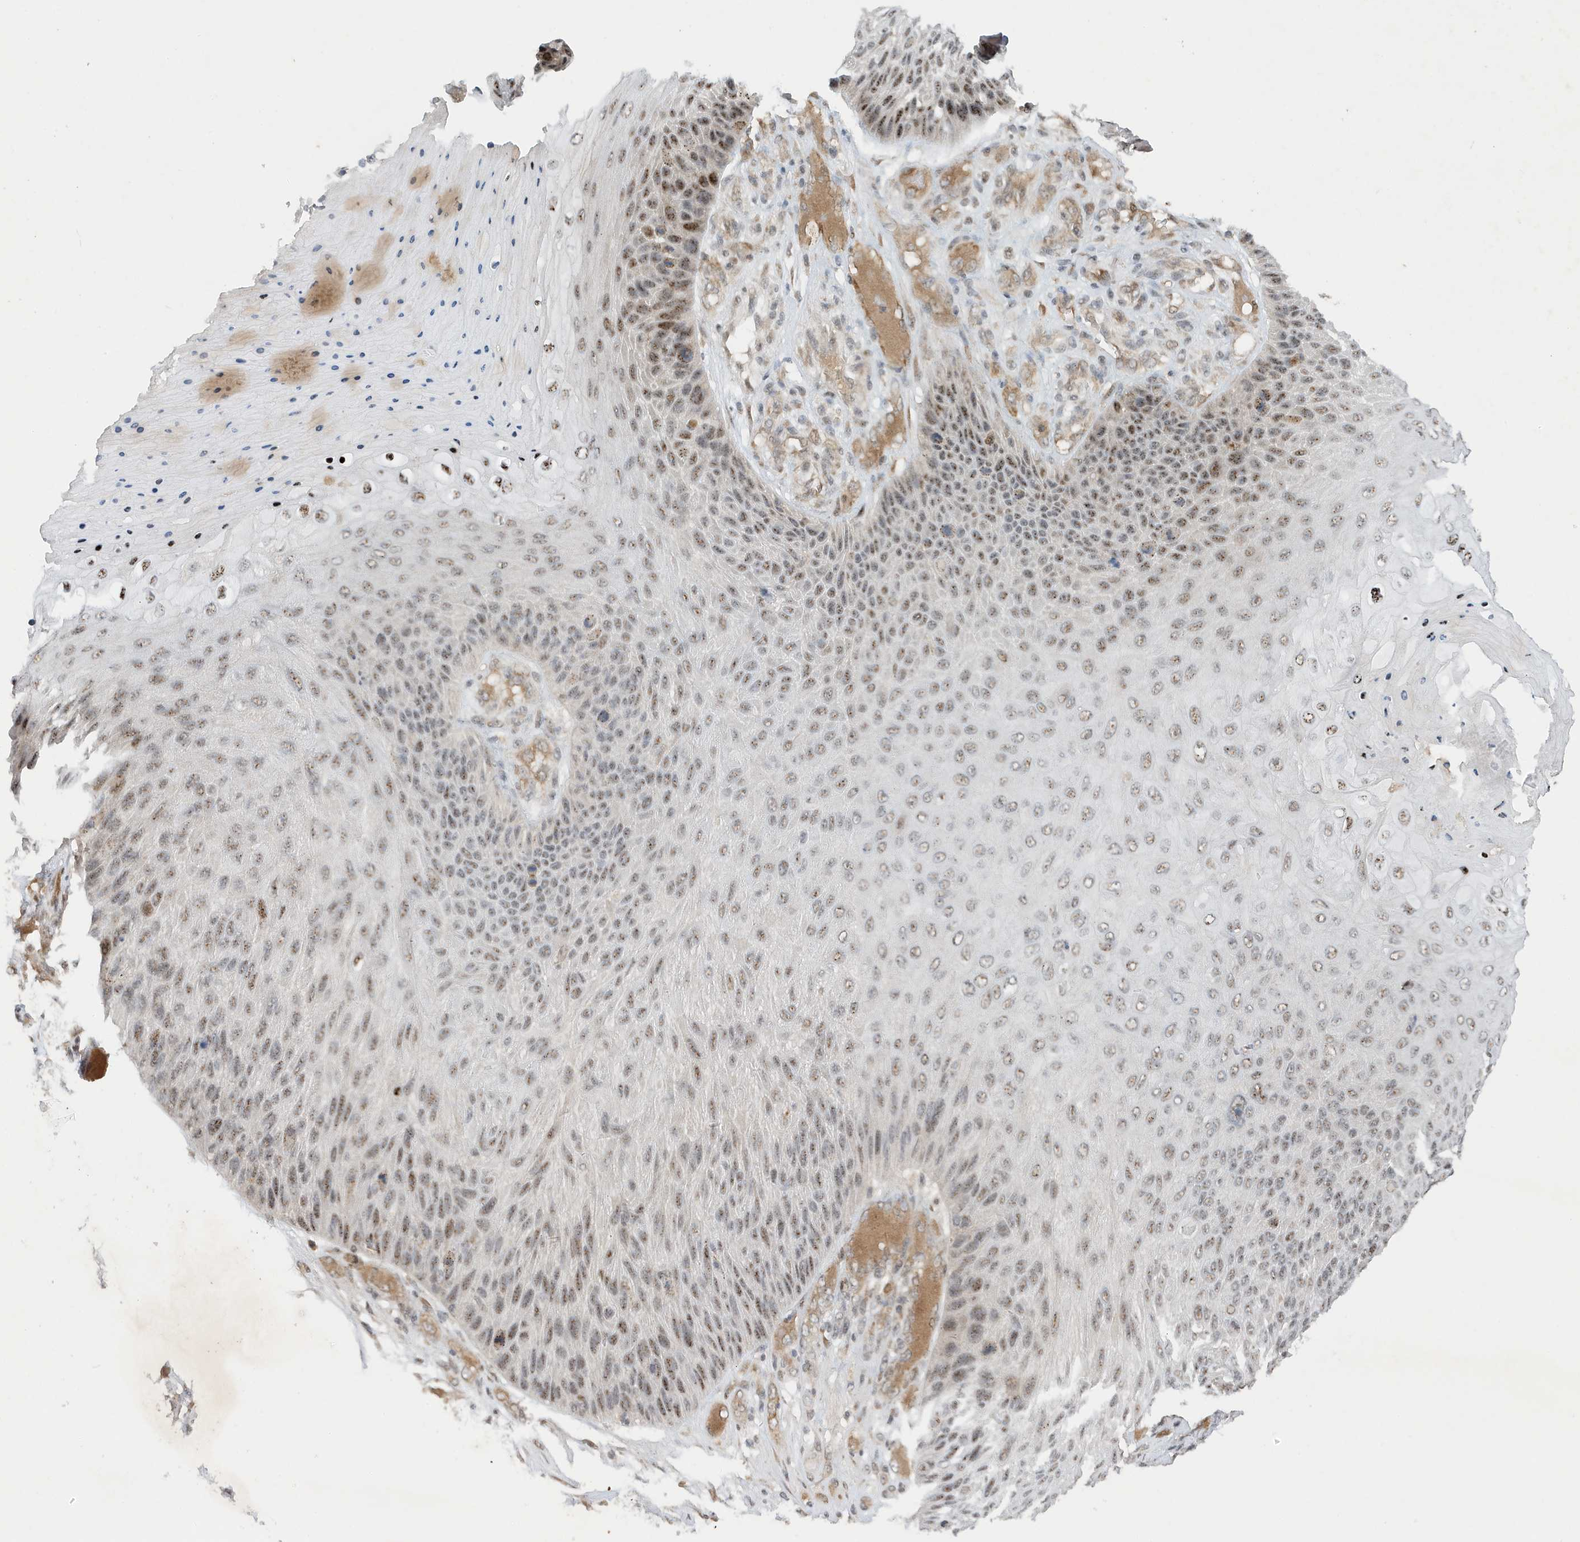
{"staining": {"intensity": "moderate", "quantity": "25%-75%", "location": "nuclear"}, "tissue": "skin cancer", "cell_type": "Tumor cells", "image_type": "cancer", "snomed": [{"axis": "morphology", "description": "Squamous cell carcinoma, NOS"}, {"axis": "topography", "description": "Skin"}], "caption": "Immunohistochemical staining of skin squamous cell carcinoma displays medium levels of moderate nuclear positivity in approximately 25%-75% of tumor cells.", "gene": "MAST3", "patient": {"sex": "female", "age": 88}}